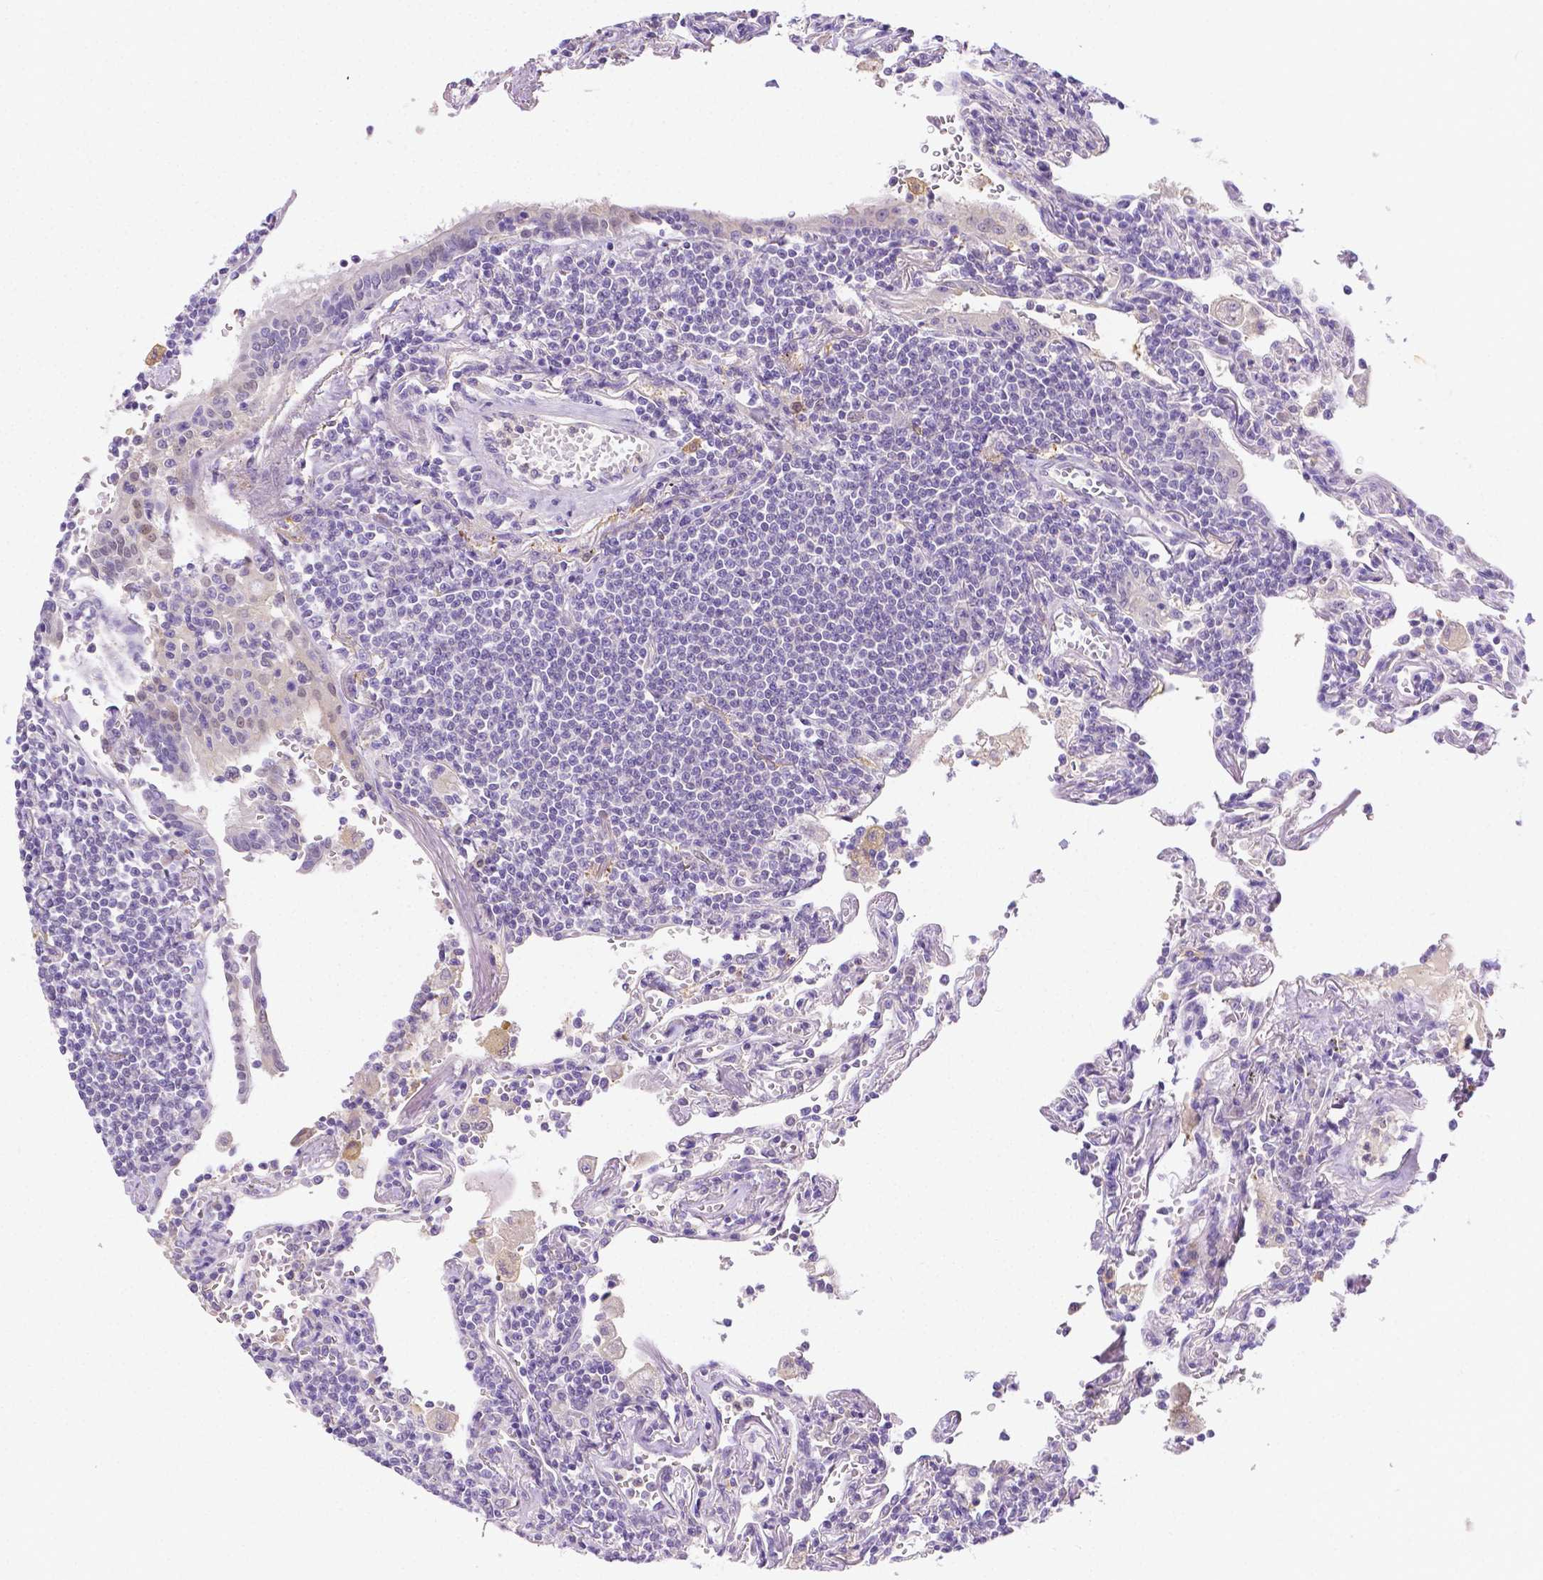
{"staining": {"intensity": "negative", "quantity": "none", "location": "none"}, "tissue": "lymphoma", "cell_type": "Tumor cells", "image_type": "cancer", "snomed": [{"axis": "morphology", "description": "Malignant lymphoma, non-Hodgkin's type, Low grade"}, {"axis": "topography", "description": "Lung"}], "caption": "Protein analysis of malignant lymphoma, non-Hodgkin's type (low-grade) reveals no significant positivity in tumor cells. (DAB (3,3'-diaminobenzidine) immunohistochemistry, high magnification).", "gene": "NXPH2", "patient": {"sex": "female", "age": 71}}